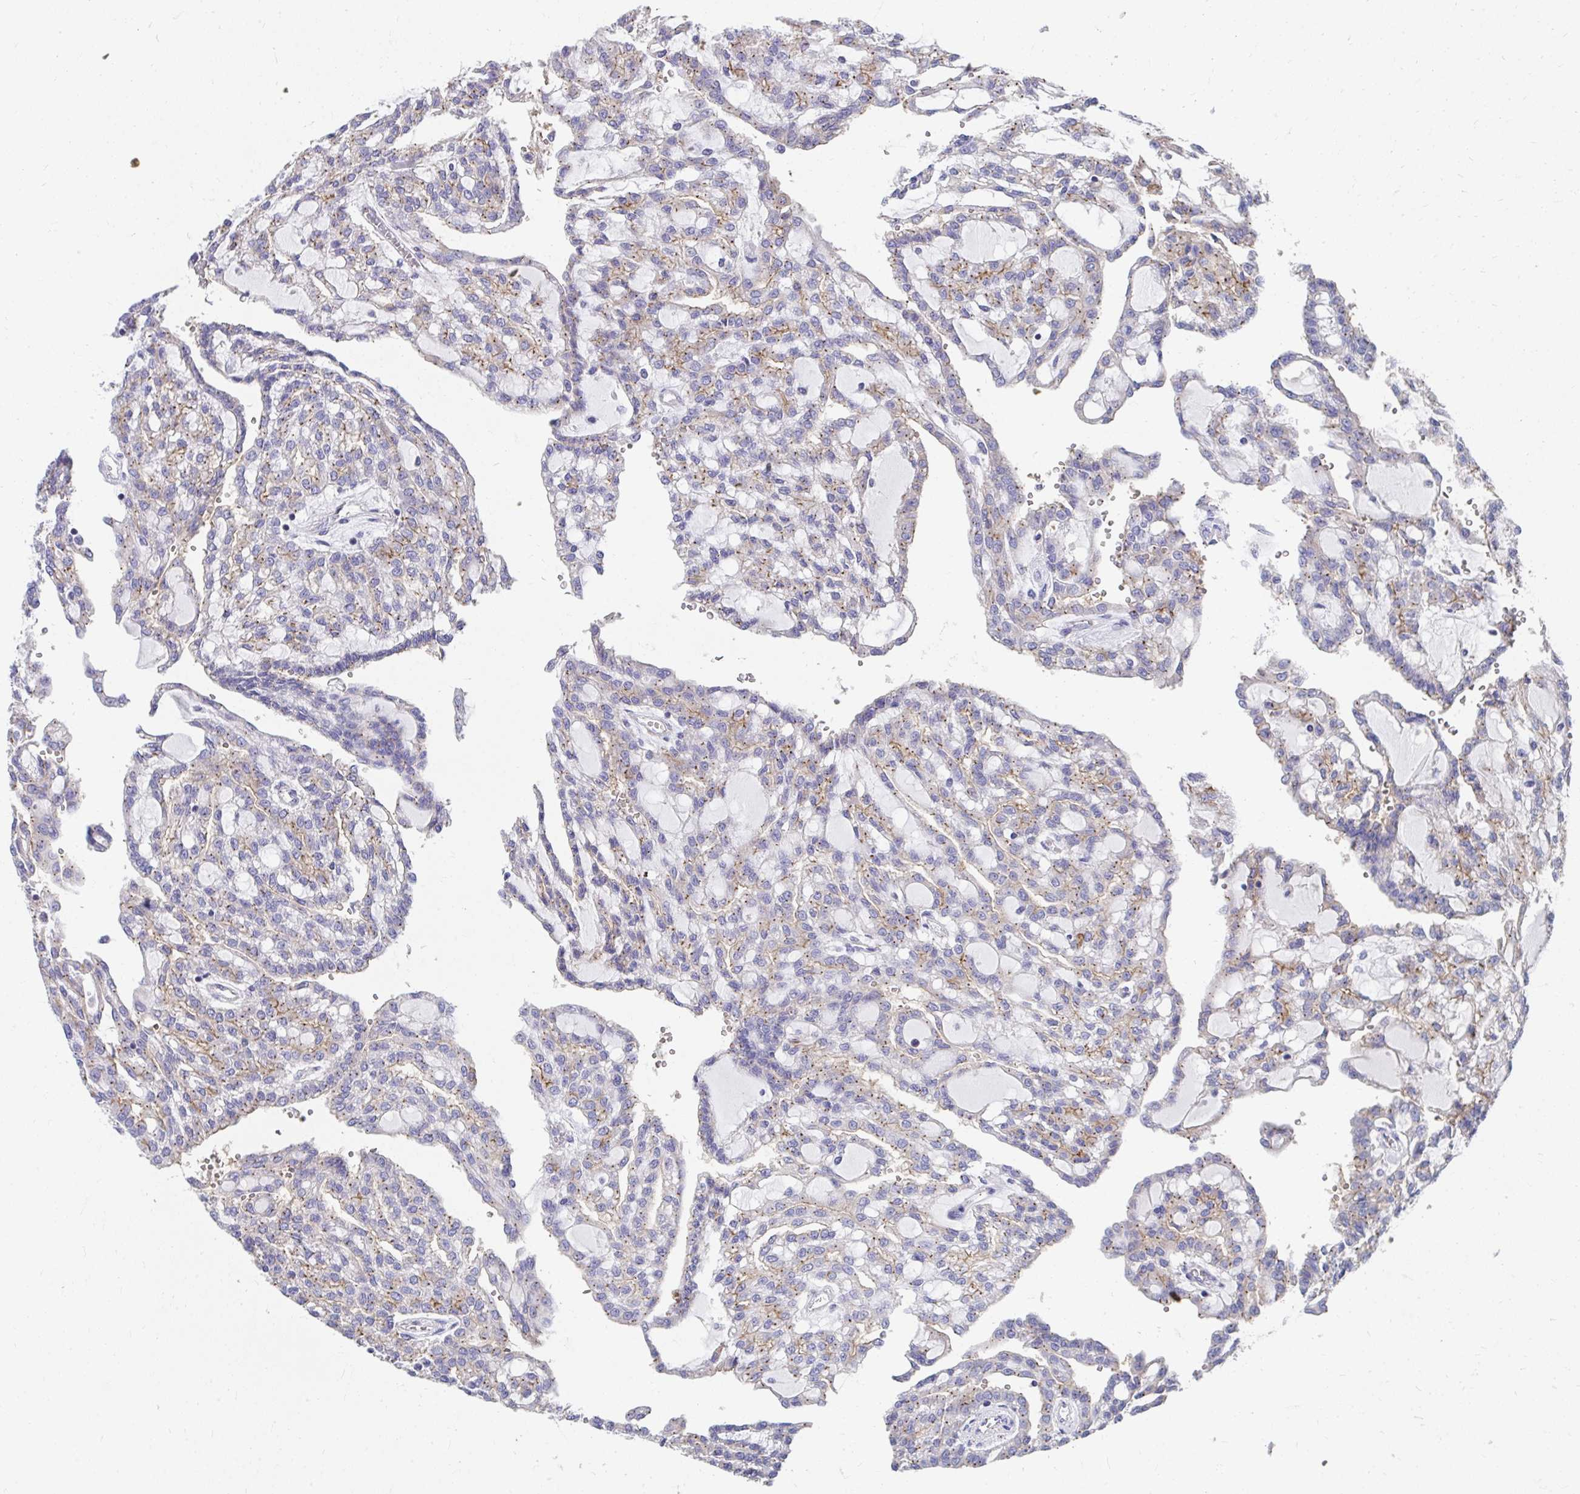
{"staining": {"intensity": "weak", "quantity": "25%-75%", "location": "cytoplasmic/membranous"}, "tissue": "renal cancer", "cell_type": "Tumor cells", "image_type": "cancer", "snomed": [{"axis": "morphology", "description": "Adenocarcinoma, NOS"}, {"axis": "topography", "description": "Kidney"}], "caption": "Human renal cancer stained with a brown dye reveals weak cytoplasmic/membranous positive expression in approximately 25%-75% of tumor cells.", "gene": "TMPRSS2", "patient": {"sex": "male", "age": 63}}